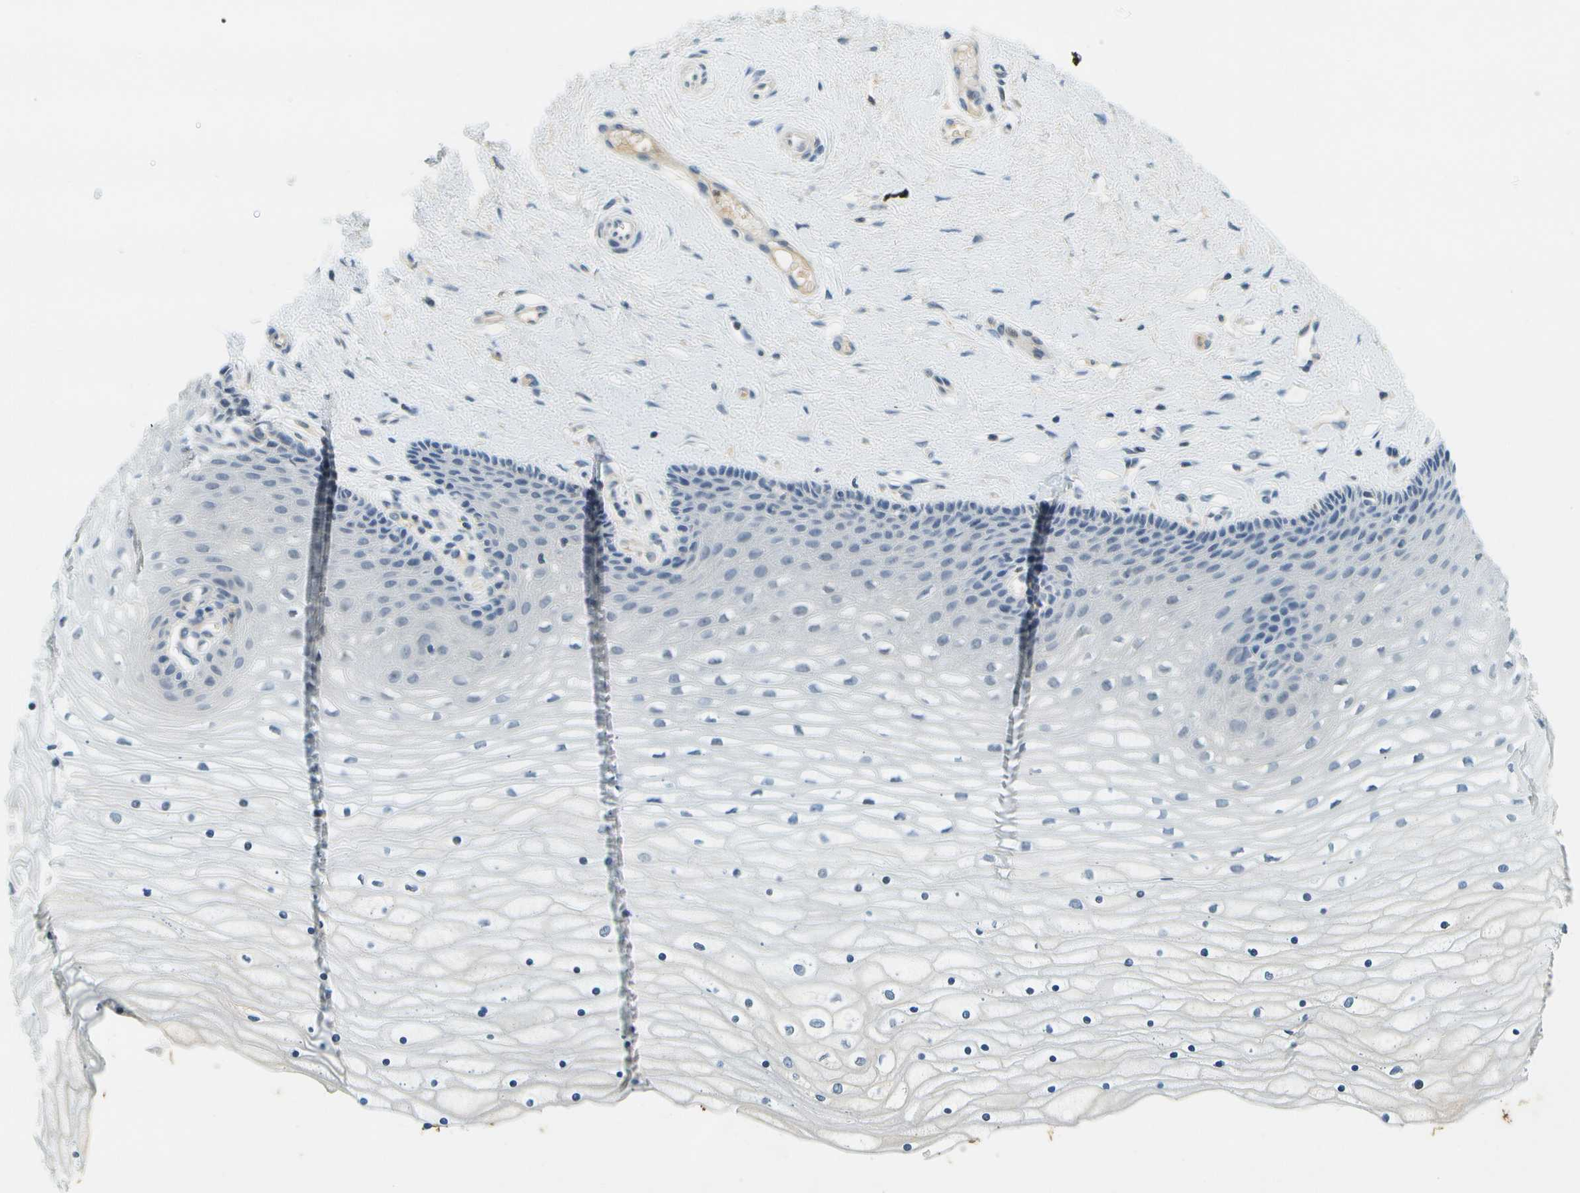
{"staining": {"intensity": "negative", "quantity": "none", "location": "none"}, "tissue": "cervix", "cell_type": "Glandular cells", "image_type": "normal", "snomed": [{"axis": "morphology", "description": "Normal tissue, NOS"}, {"axis": "topography", "description": "Cervix"}], "caption": "The immunohistochemistry (IHC) photomicrograph has no significant staining in glandular cells of cervix.", "gene": "RASGRP2", "patient": {"sex": "female", "age": 39}}